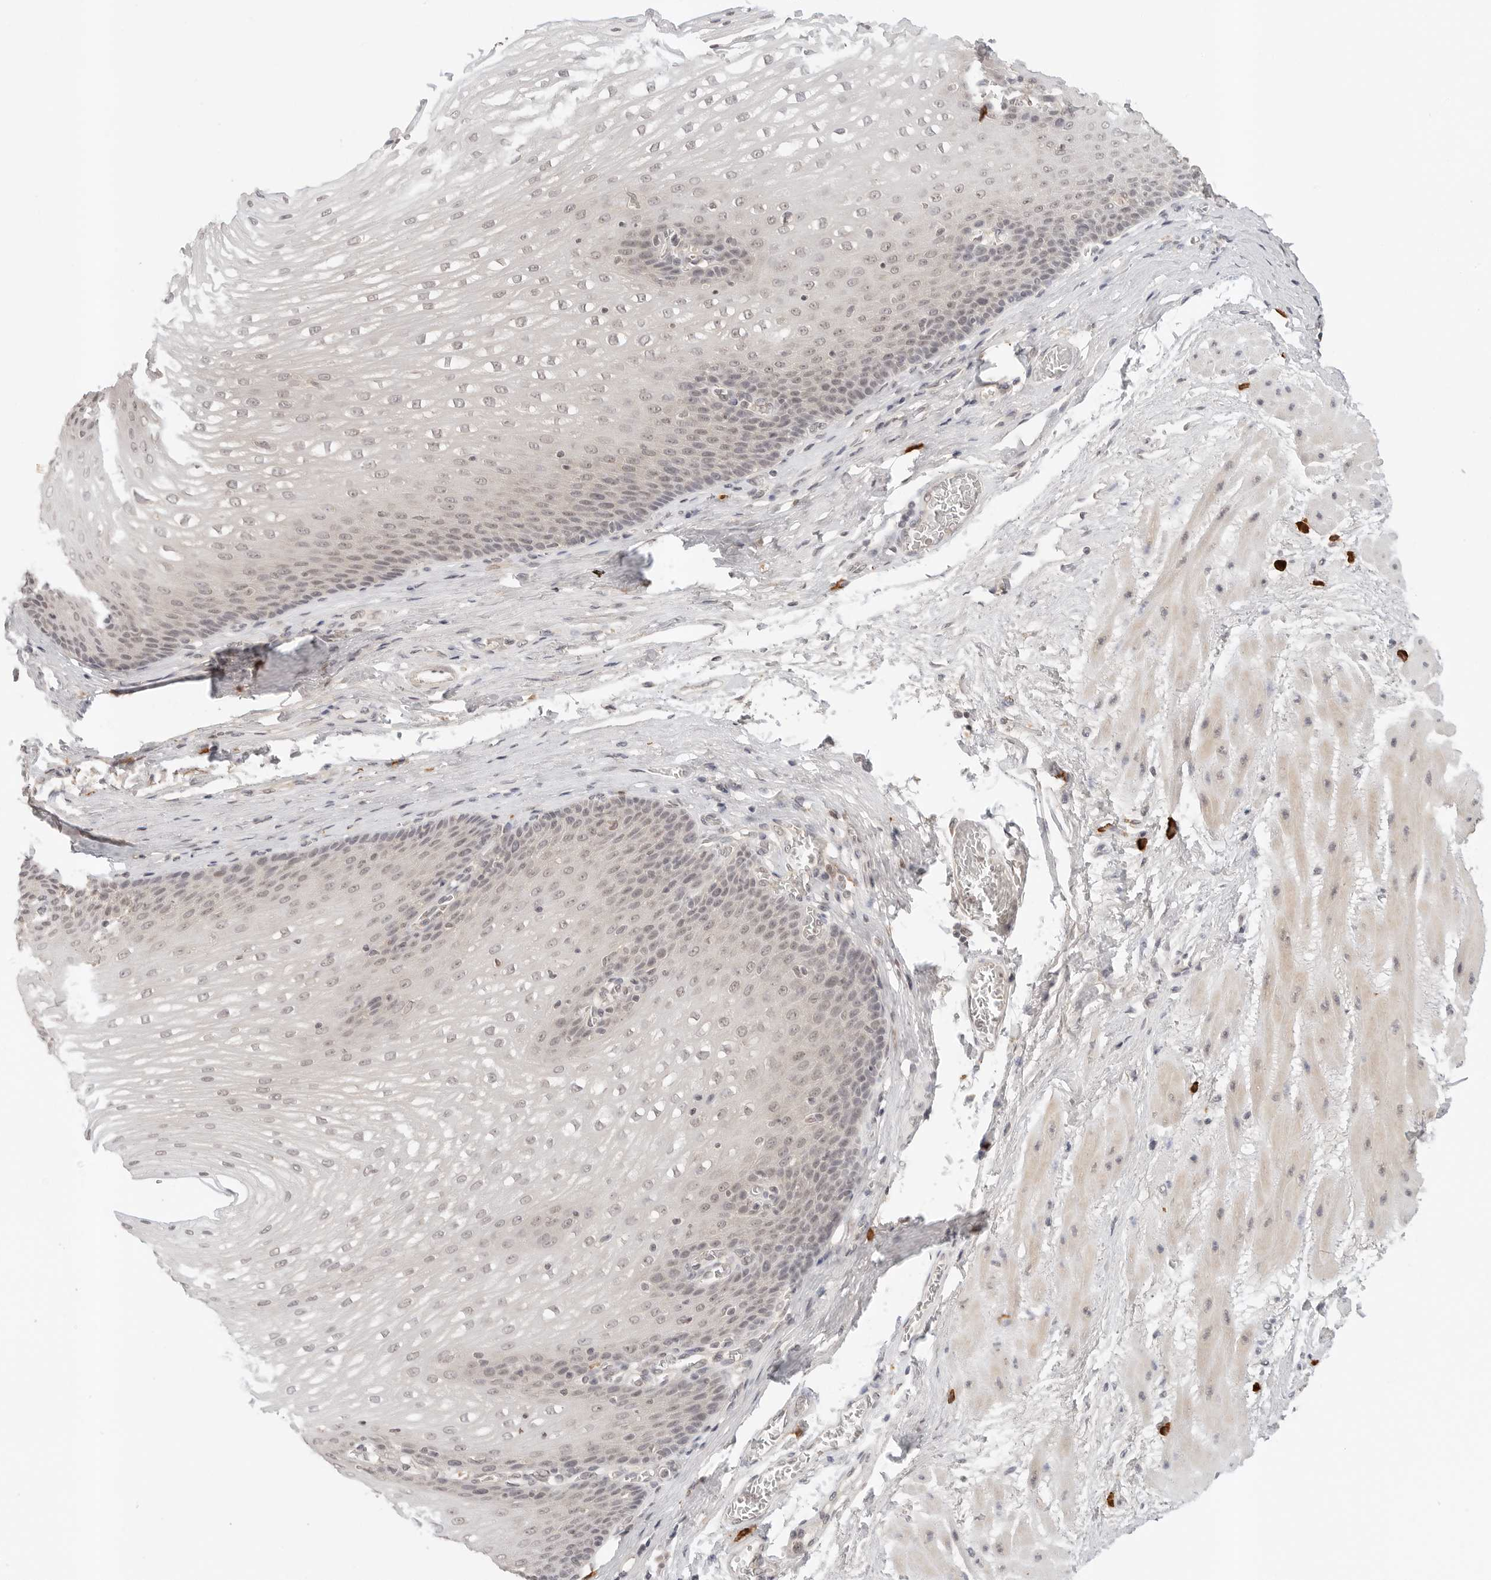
{"staining": {"intensity": "weak", "quantity": "<25%", "location": "nuclear"}, "tissue": "esophagus", "cell_type": "Squamous epithelial cells", "image_type": "normal", "snomed": [{"axis": "morphology", "description": "Normal tissue, NOS"}, {"axis": "topography", "description": "Esophagus"}], "caption": "DAB immunohistochemical staining of unremarkable esophagus demonstrates no significant positivity in squamous epithelial cells.", "gene": "IL24", "patient": {"sex": "male", "age": 48}}